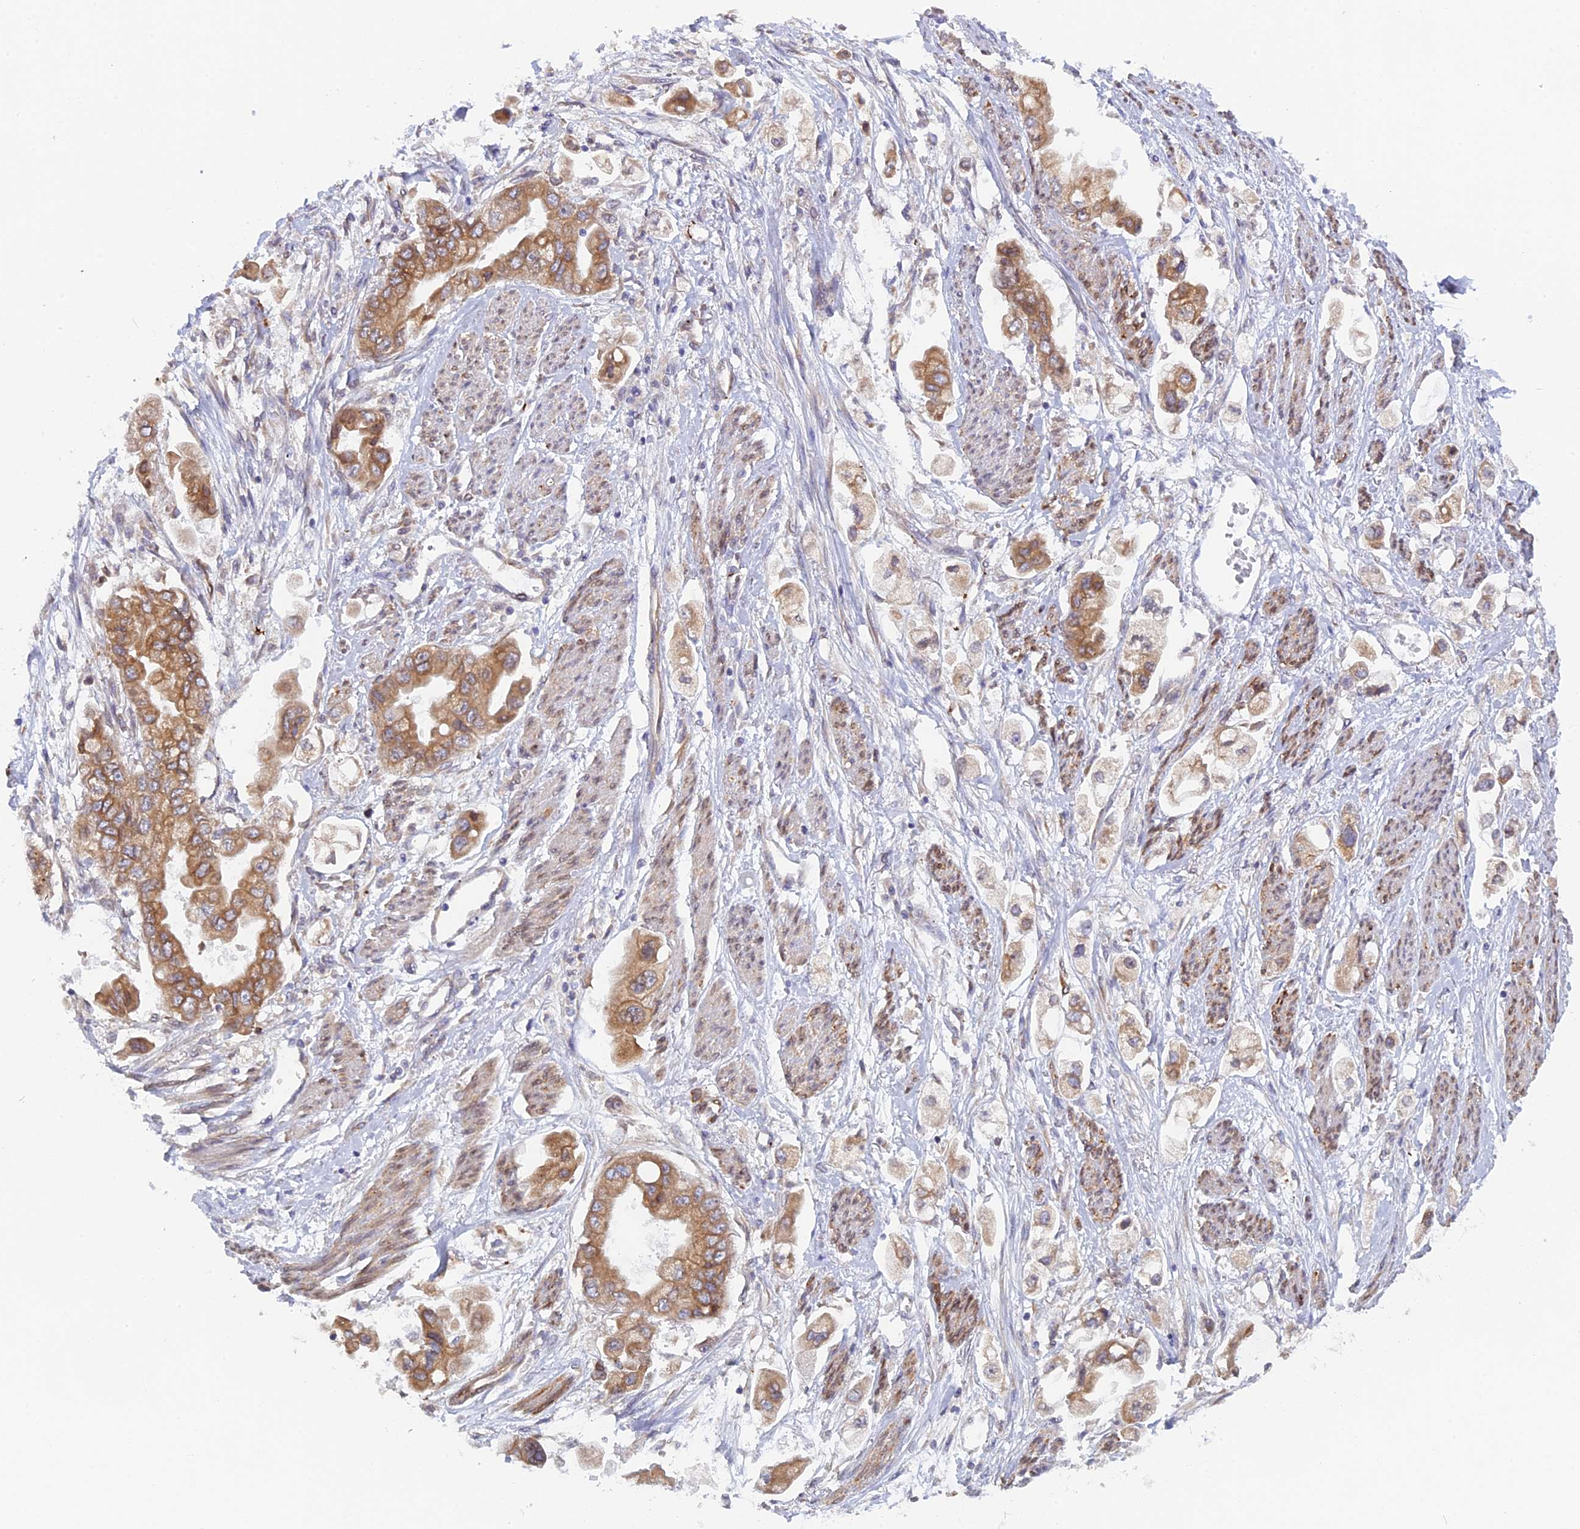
{"staining": {"intensity": "moderate", "quantity": ">75%", "location": "cytoplasmic/membranous"}, "tissue": "stomach cancer", "cell_type": "Tumor cells", "image_type": "cancer", "snomed": [{"axis": "morphology", "description": "Adenocarcinoma, NOS"}, {"axis": "topography", "description": "Stomach"}], "caption": "Adenocarcinoma (stomach) tissue demonstrates moderate cytoplasmic/membranous positivity in approximately >75% of tumor cells, visualized by immunohistochemistry.", "gene": "TLCD1", "patient": {"sex": "male", "age": 62}}